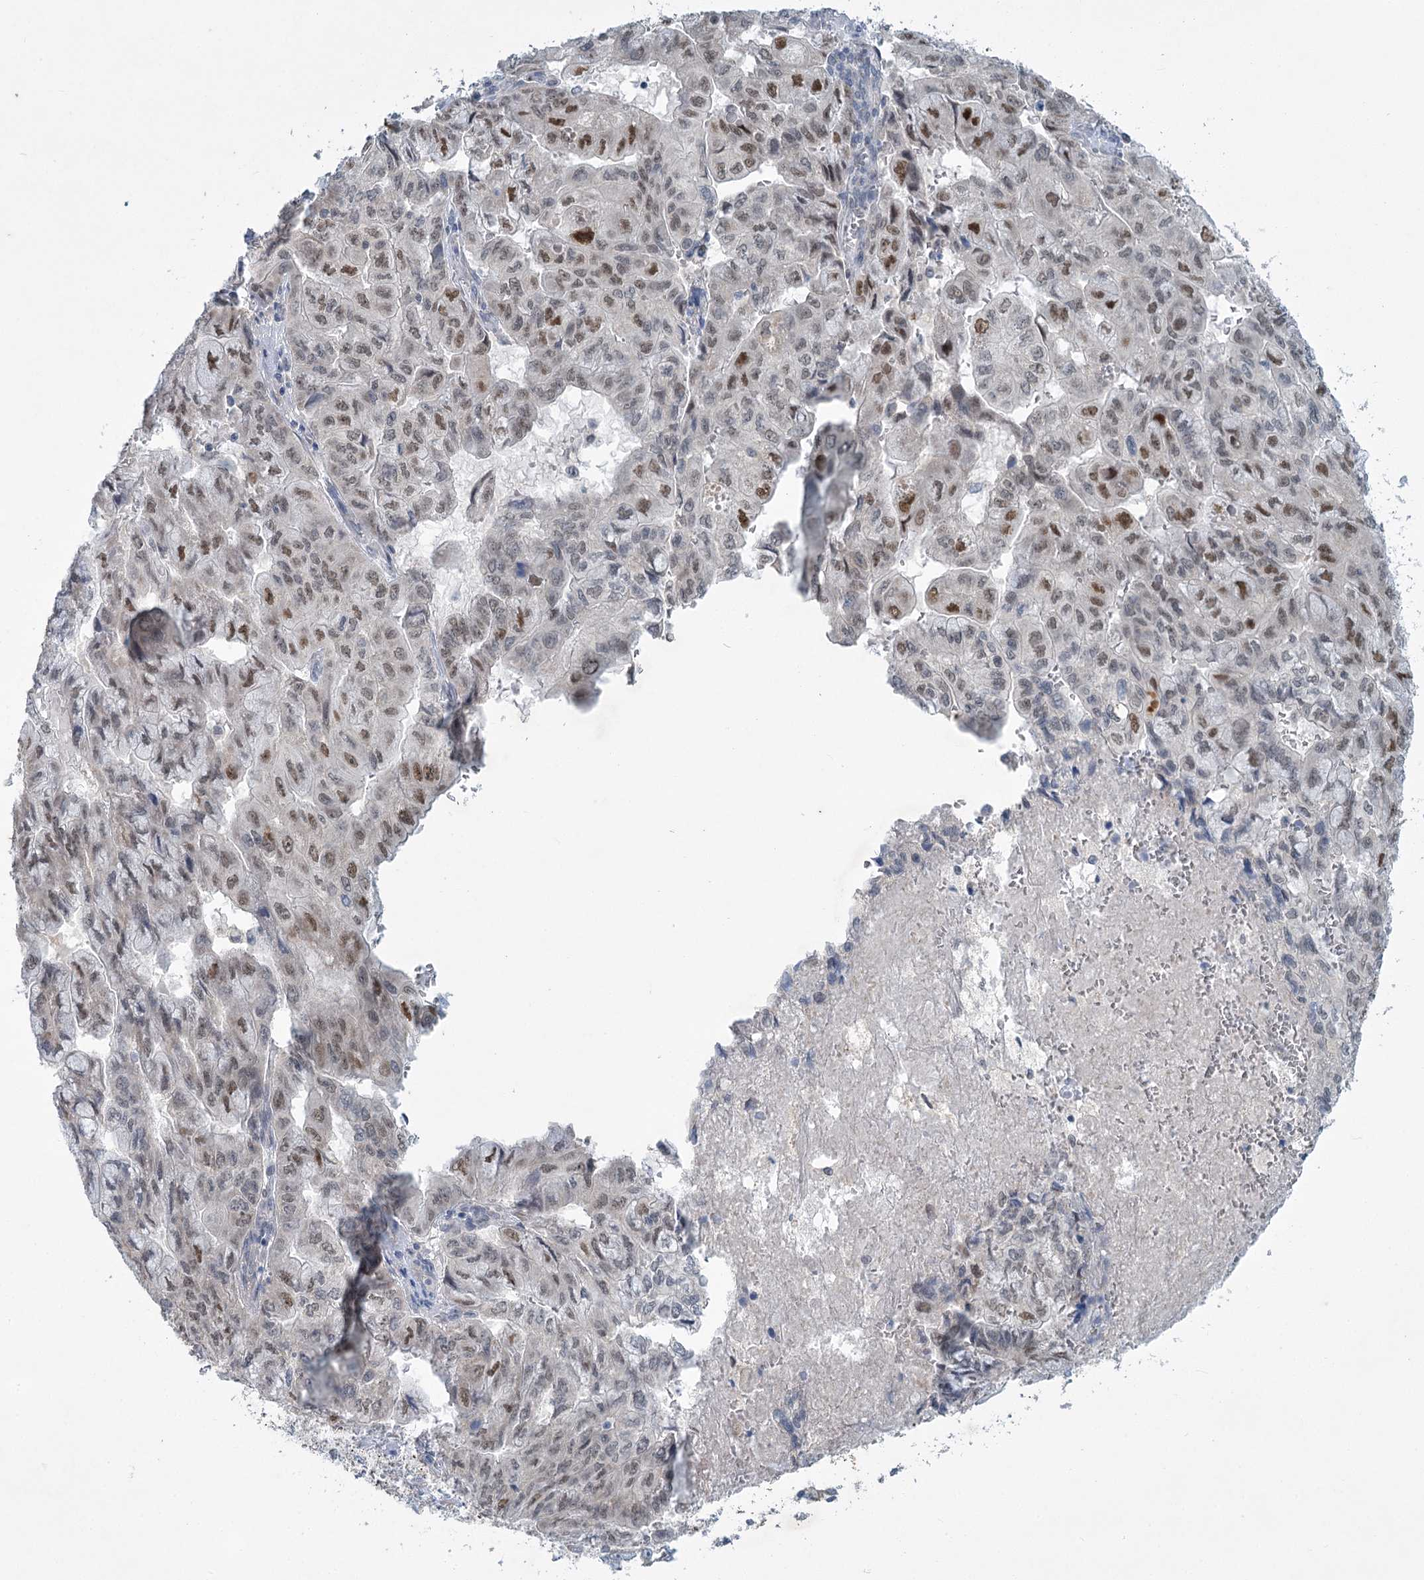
{"staining": {"intensity": "moderate", "quantity": "25%-75%", "location": "nuclear"}, "tissue": "pancreatic cancer", "cell_type": "Tumor cells", "image_type": "cancer", "snomed": [{"axis": "morphology", "description": "Adenocarcinoma, NOS"}, {"axis": "topography", "description": "Pancreas"}], "caption": "A brown stain labels moderate nuclear positivity of a protein in human adenocarcinoma (pancreatic) tumor cells. Nuclei are stained in blue.", "gene": "ABITRAM", "patient": {"sex": "male", "age": 51}}